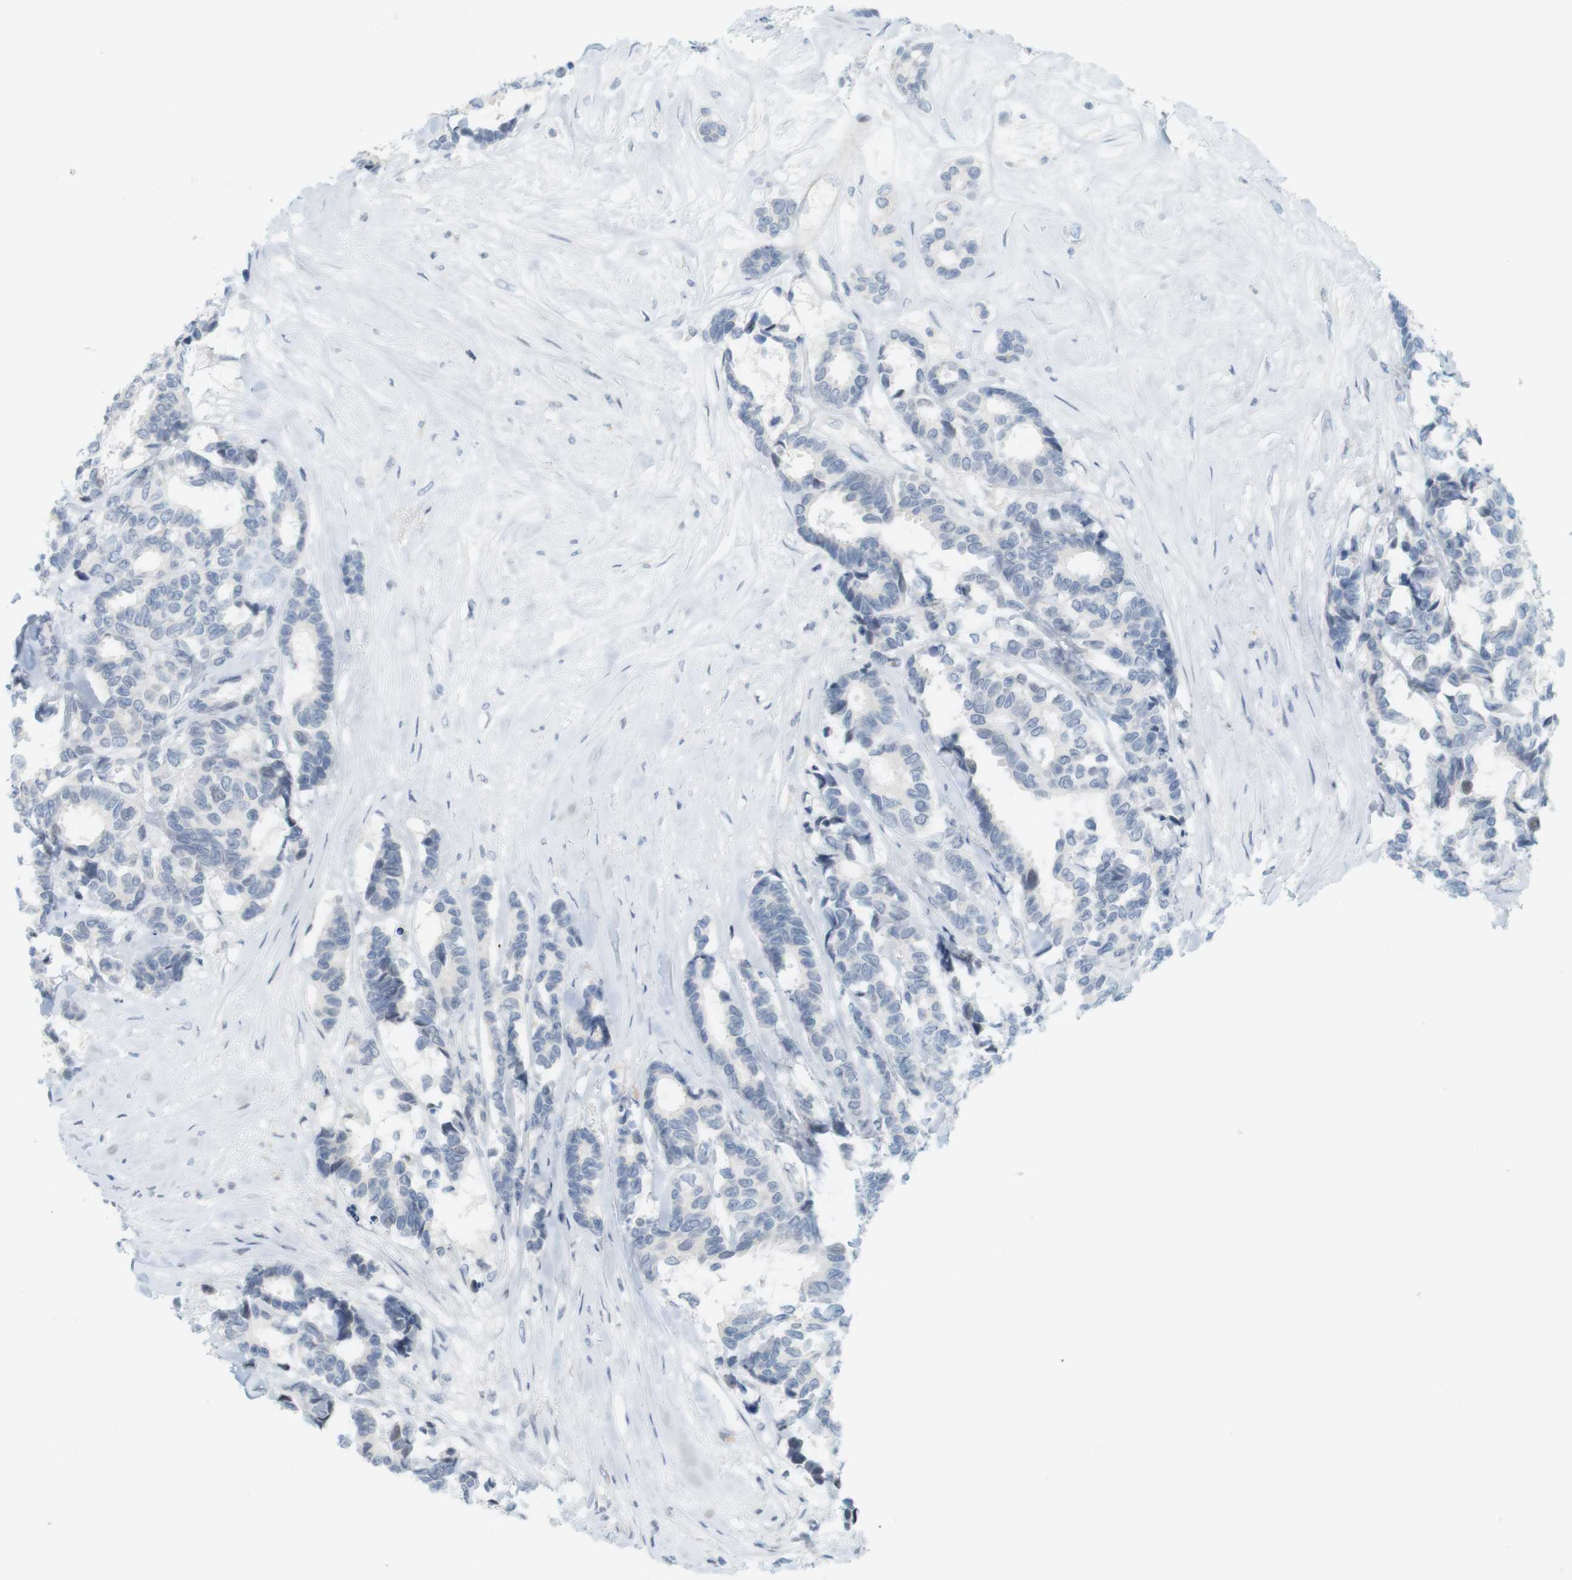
{"staining": {"intensity": "negative", "quantity": "none", "location": "none"}, "tissue": "breast cancer", "cell_type": "Tumor cells", "image_type": "cancer", "snomed": [{"axis": "morphology", "description": "Duct carcinoma"}, {"axis": "topography", "description": "Breast"}], "caption": "Immunohistochemical staining of breast cancer (invasive ductal carcinoma) reveals no significant positivity in tumor cells.", "gene": "DMC1", "patient": {"sex": "female", "age": 87}}